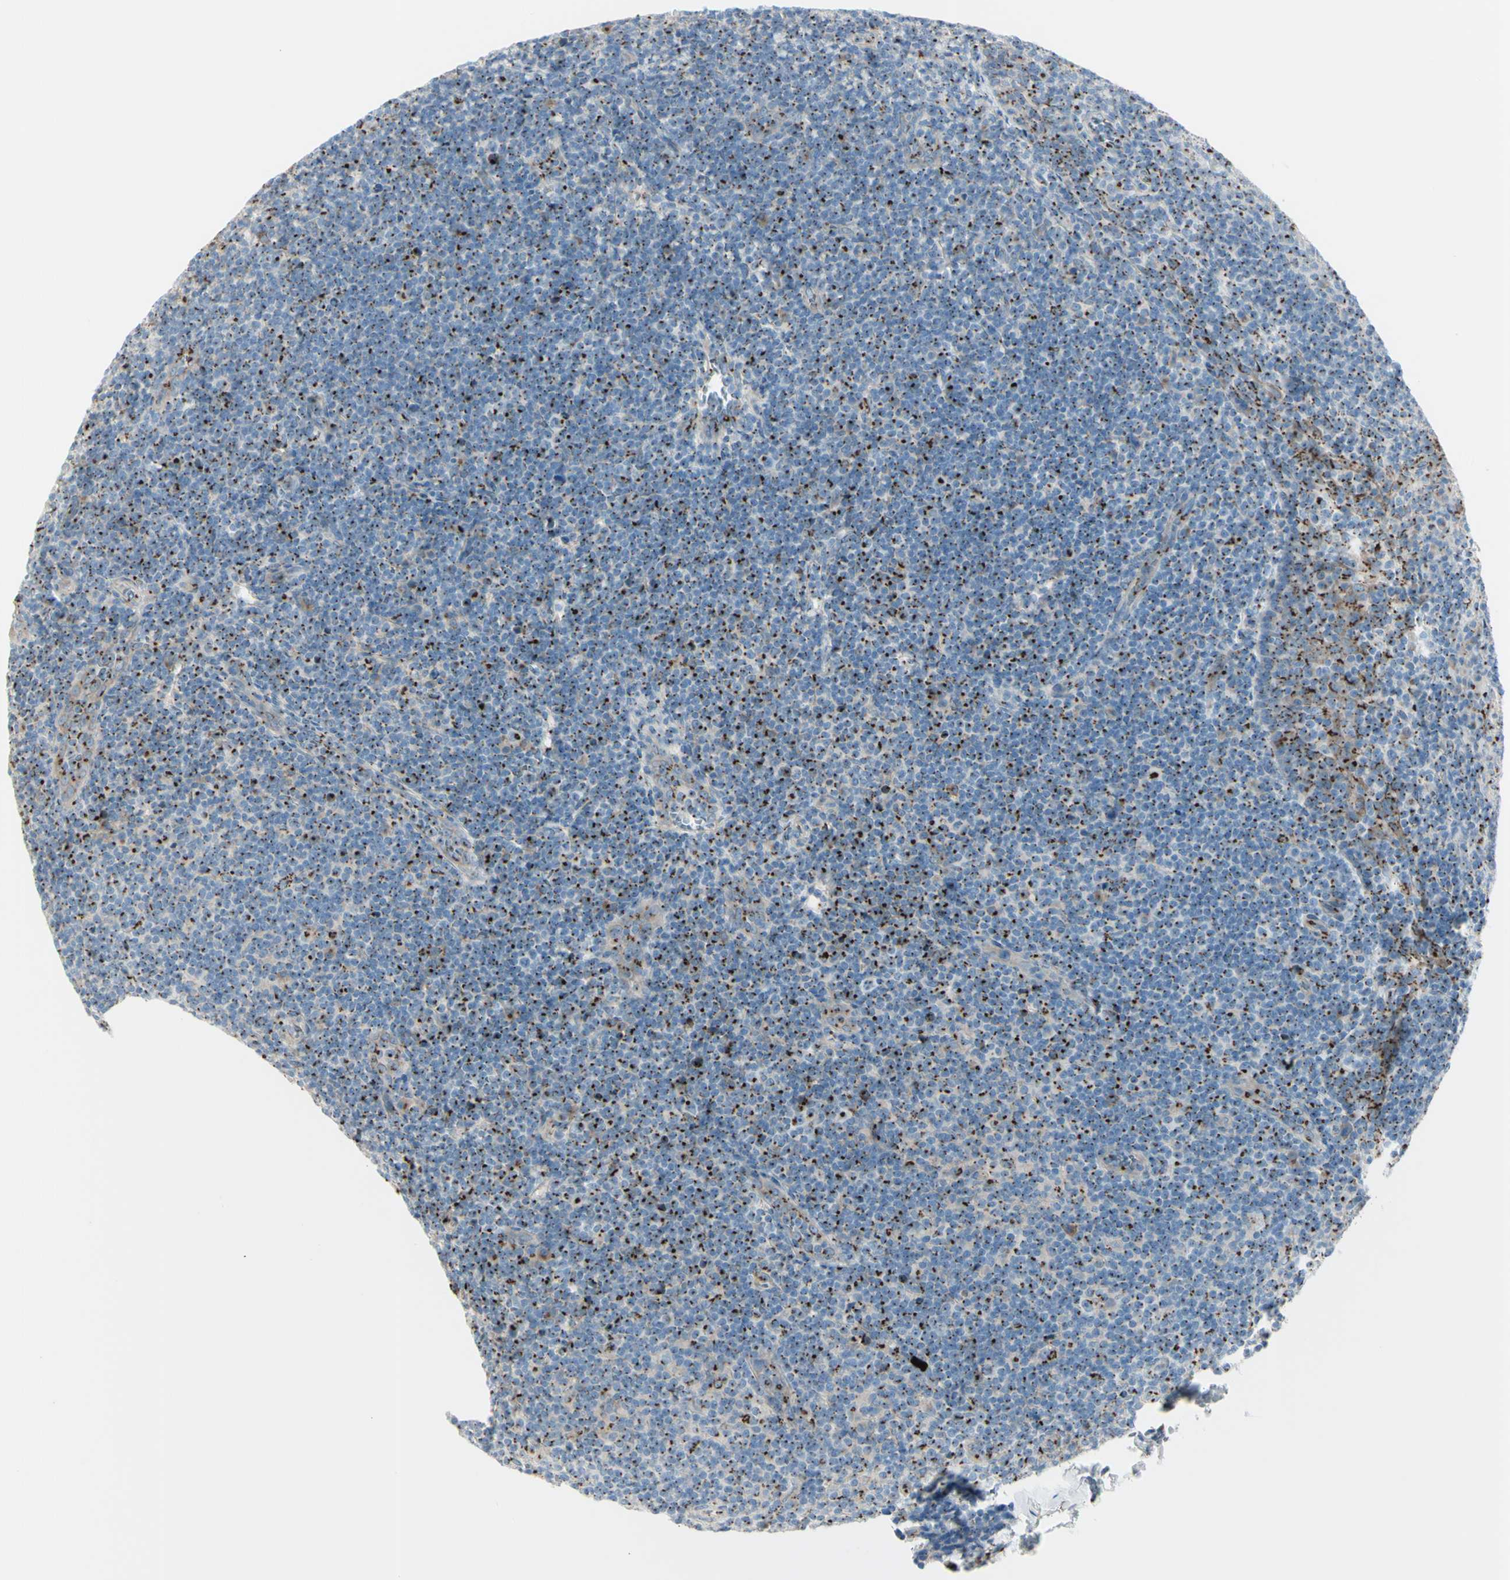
{"staining": {"intensity": "strong", "quantity": ">75%", "location": "cytoplasmic/membranous"}, "tissue": "tonsil", "cell_type": "Germinal center cells", "image_type": "normal", "snomed": [{"axis": "morphology", "description": "Normal tissue, NOS"}, {"axis": "topography", "description": "Tonsil"}], "caption": "Strong cytoplasmic/membranous protein positivity is seen in about >75% of germinal center cells in tonsil.", "gene": "B4GALT1", "patient": {"sex": "male", "age": 31}}